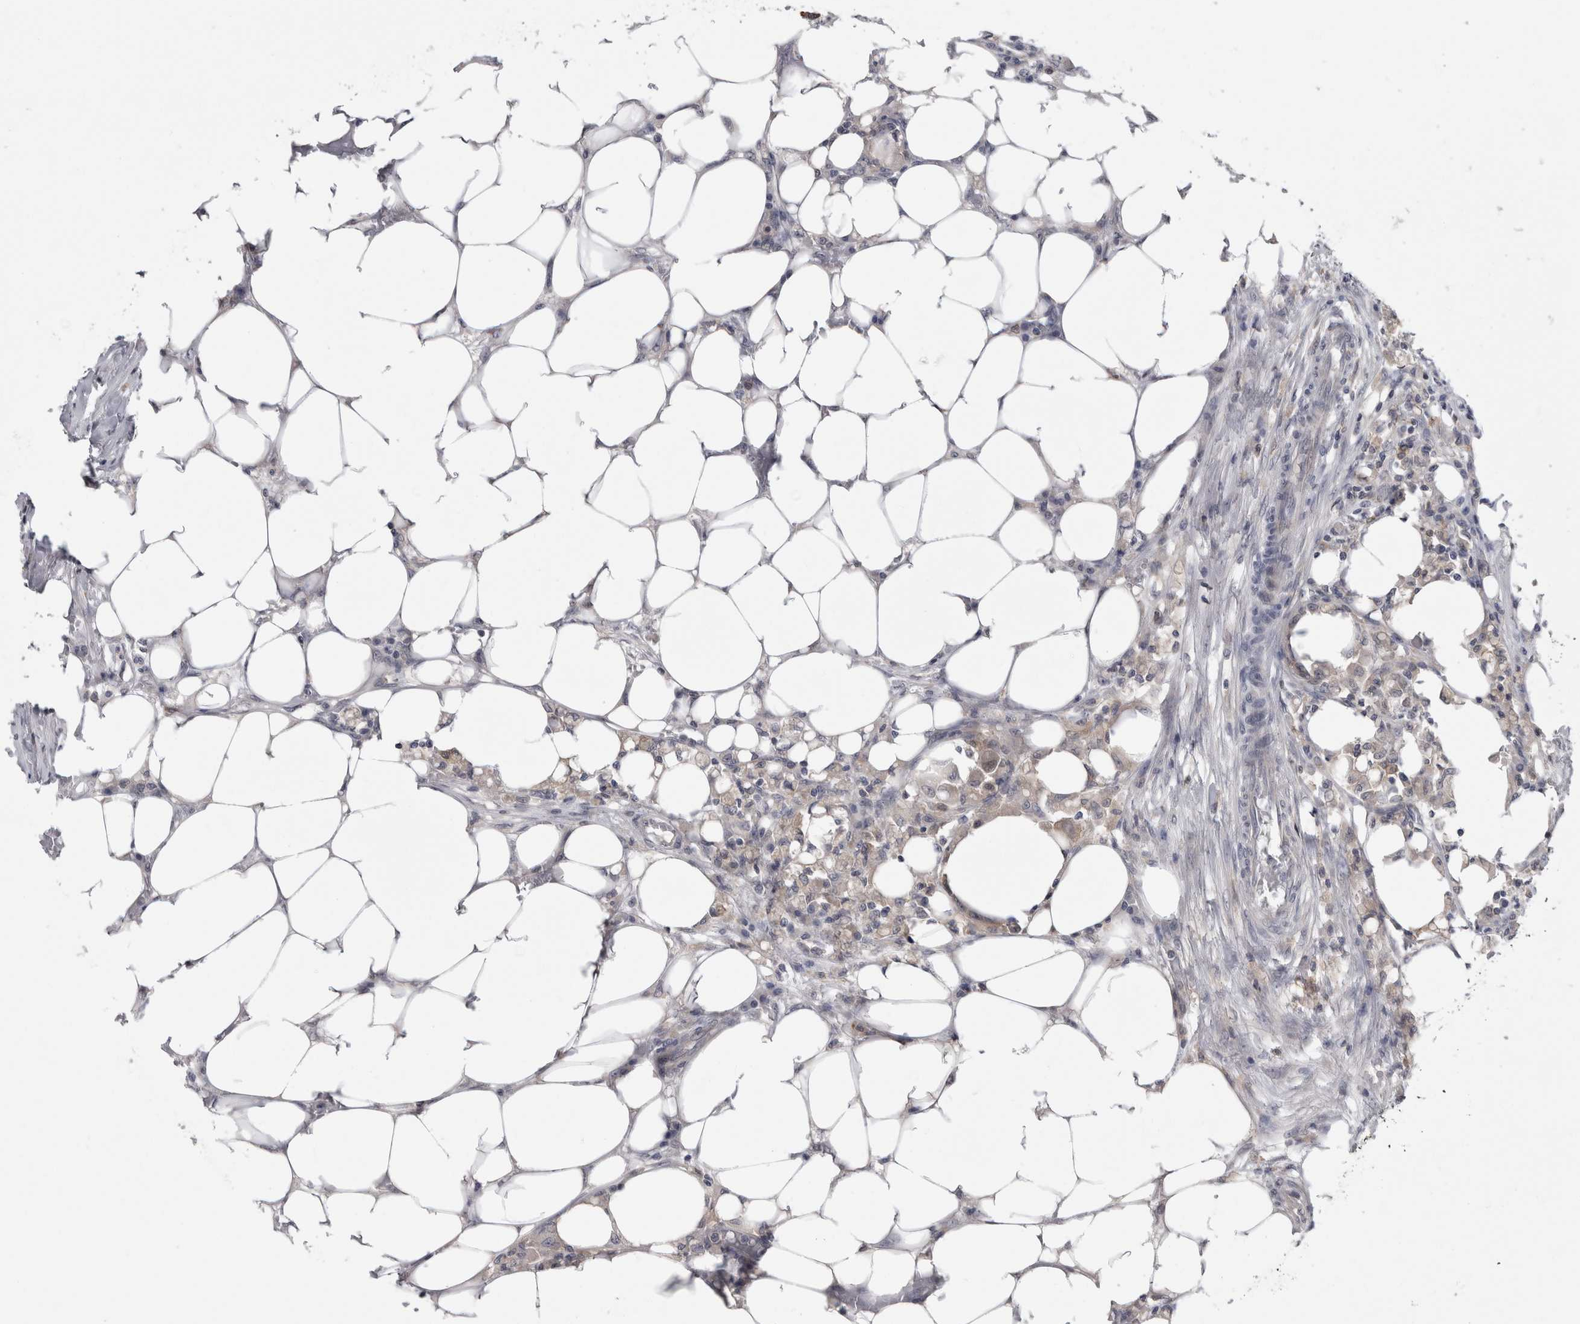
{"staining": {"intensity": "weak", "quantity": "25%-75%", "location": "cytoplasmic/membranous"}, "tissue": "colorectal cancer", "cell_type": "Tumor cells", "image_type": "cancer", "snomed": [{"axis": "morphology", "description": "Adenocarcinoma, NOS"}, {"axis": "topography", "description": "Colon"}], "caption": "Tumor cells demonstrate low levels of weak cytoplasmic/membranous positivity in approximately 25%-75% of cells in colorectal adenocarcinoma.", "gene": "CACYBP", "patient": {"sex": "male", "age": 71}}